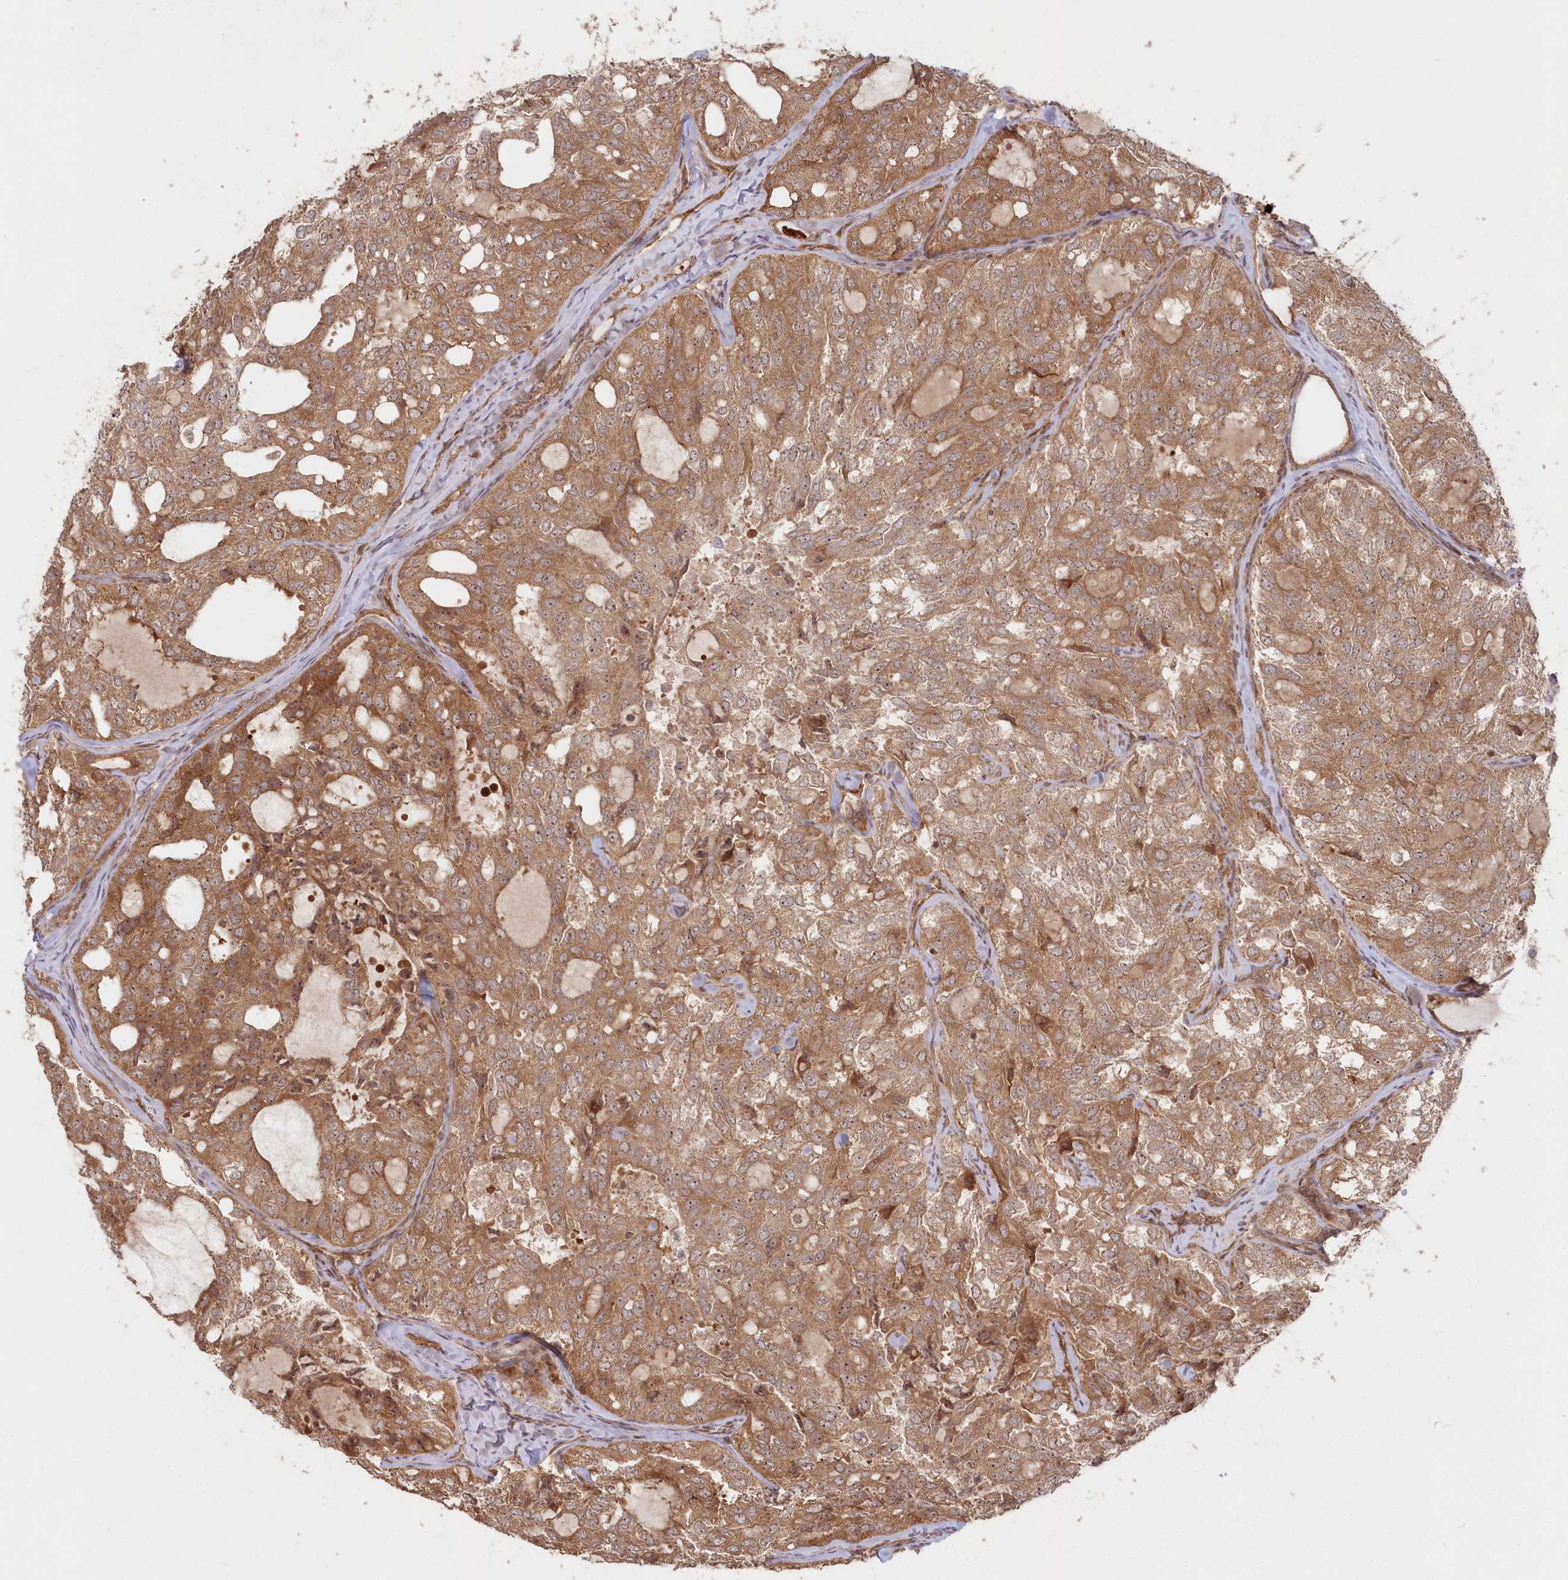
{"staining": {"intensity": "moderate", "quantity": ">75%", "location": "cytoplasmic/membranous,nuclear"}, "tissue": "thyroid cancer", "cell_type": "Tumor cells", "image_type": "cancer", "snomed": [{"axis": "morphology", "description": "Follicular adenoma carcinoma, NOS"}, {"axis": "topography", "description": "Thyroid gland"}], "caption": "A histopathology image of thyroid follicular adenoma carcinoma stained for a protein displays moderate cytoplasmic/membranous and nuclear brown staining in tumor cells.", "gene": "SERINC1", "patient": {"sex": "male", "age": 75}}